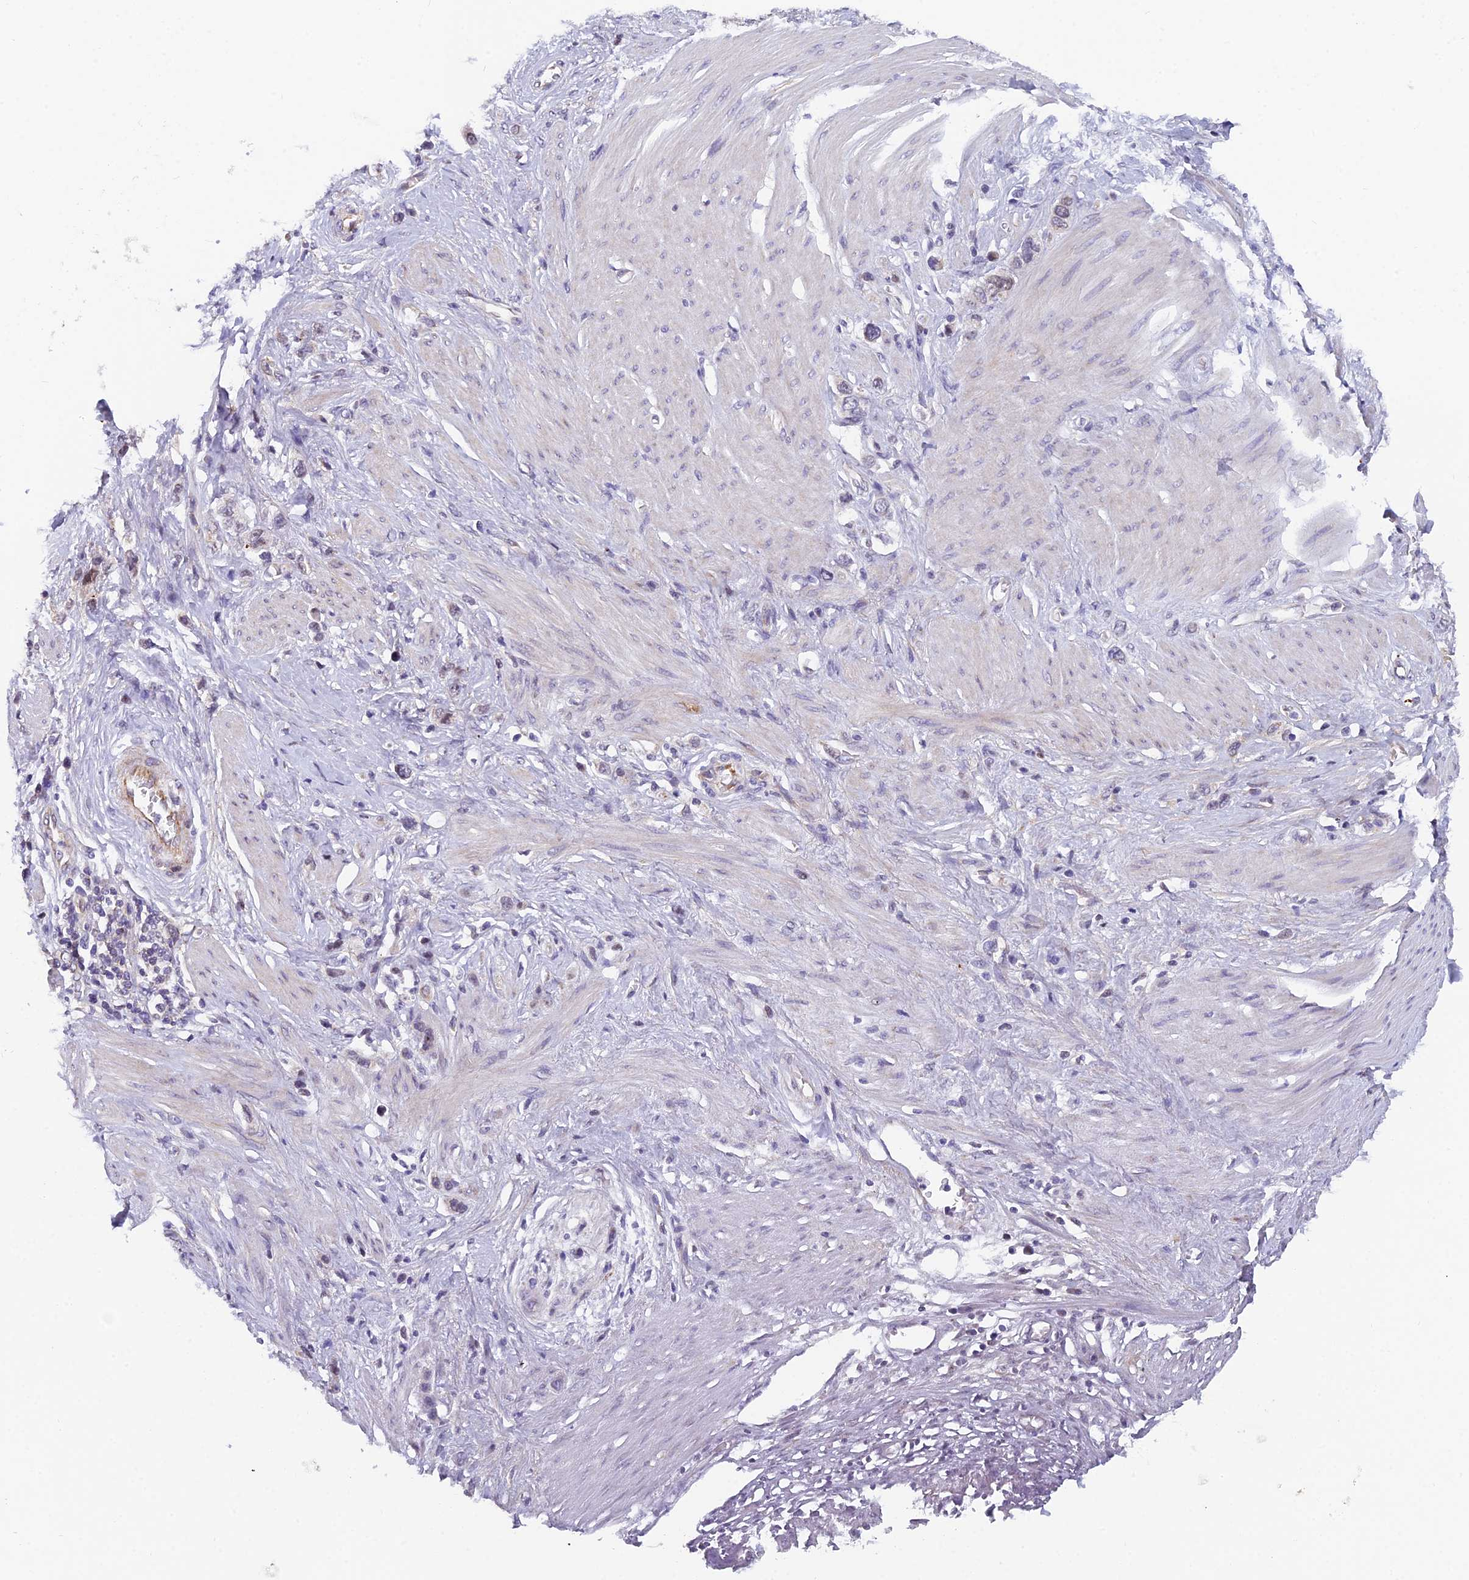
{"staining": {"intensity": "negative", "quantity": "none", "location": "none"}, "tissue": "stomach cancer", "cell_type": "Tumor cells", "image_type": "cancer", "snomed": [{"axis": "morphology", "description": "Adenocarcinoma, NOS"}, {"axis": "morphology", "description": "Adenocarcinoma, High grade"}, {"axis": "topography", "description": "Stomach, upper"}, {"axis": "topography", "description": "Stomach, lower"}], "caption": "IHC histopathology image of neoplastic tissue: stomach cancer (adenocarcinoma) stained with DAB displays no significant protein positivity in tumor cells.", "gene": "XKR9", "patient": {"sex": "female", "age": 65}}